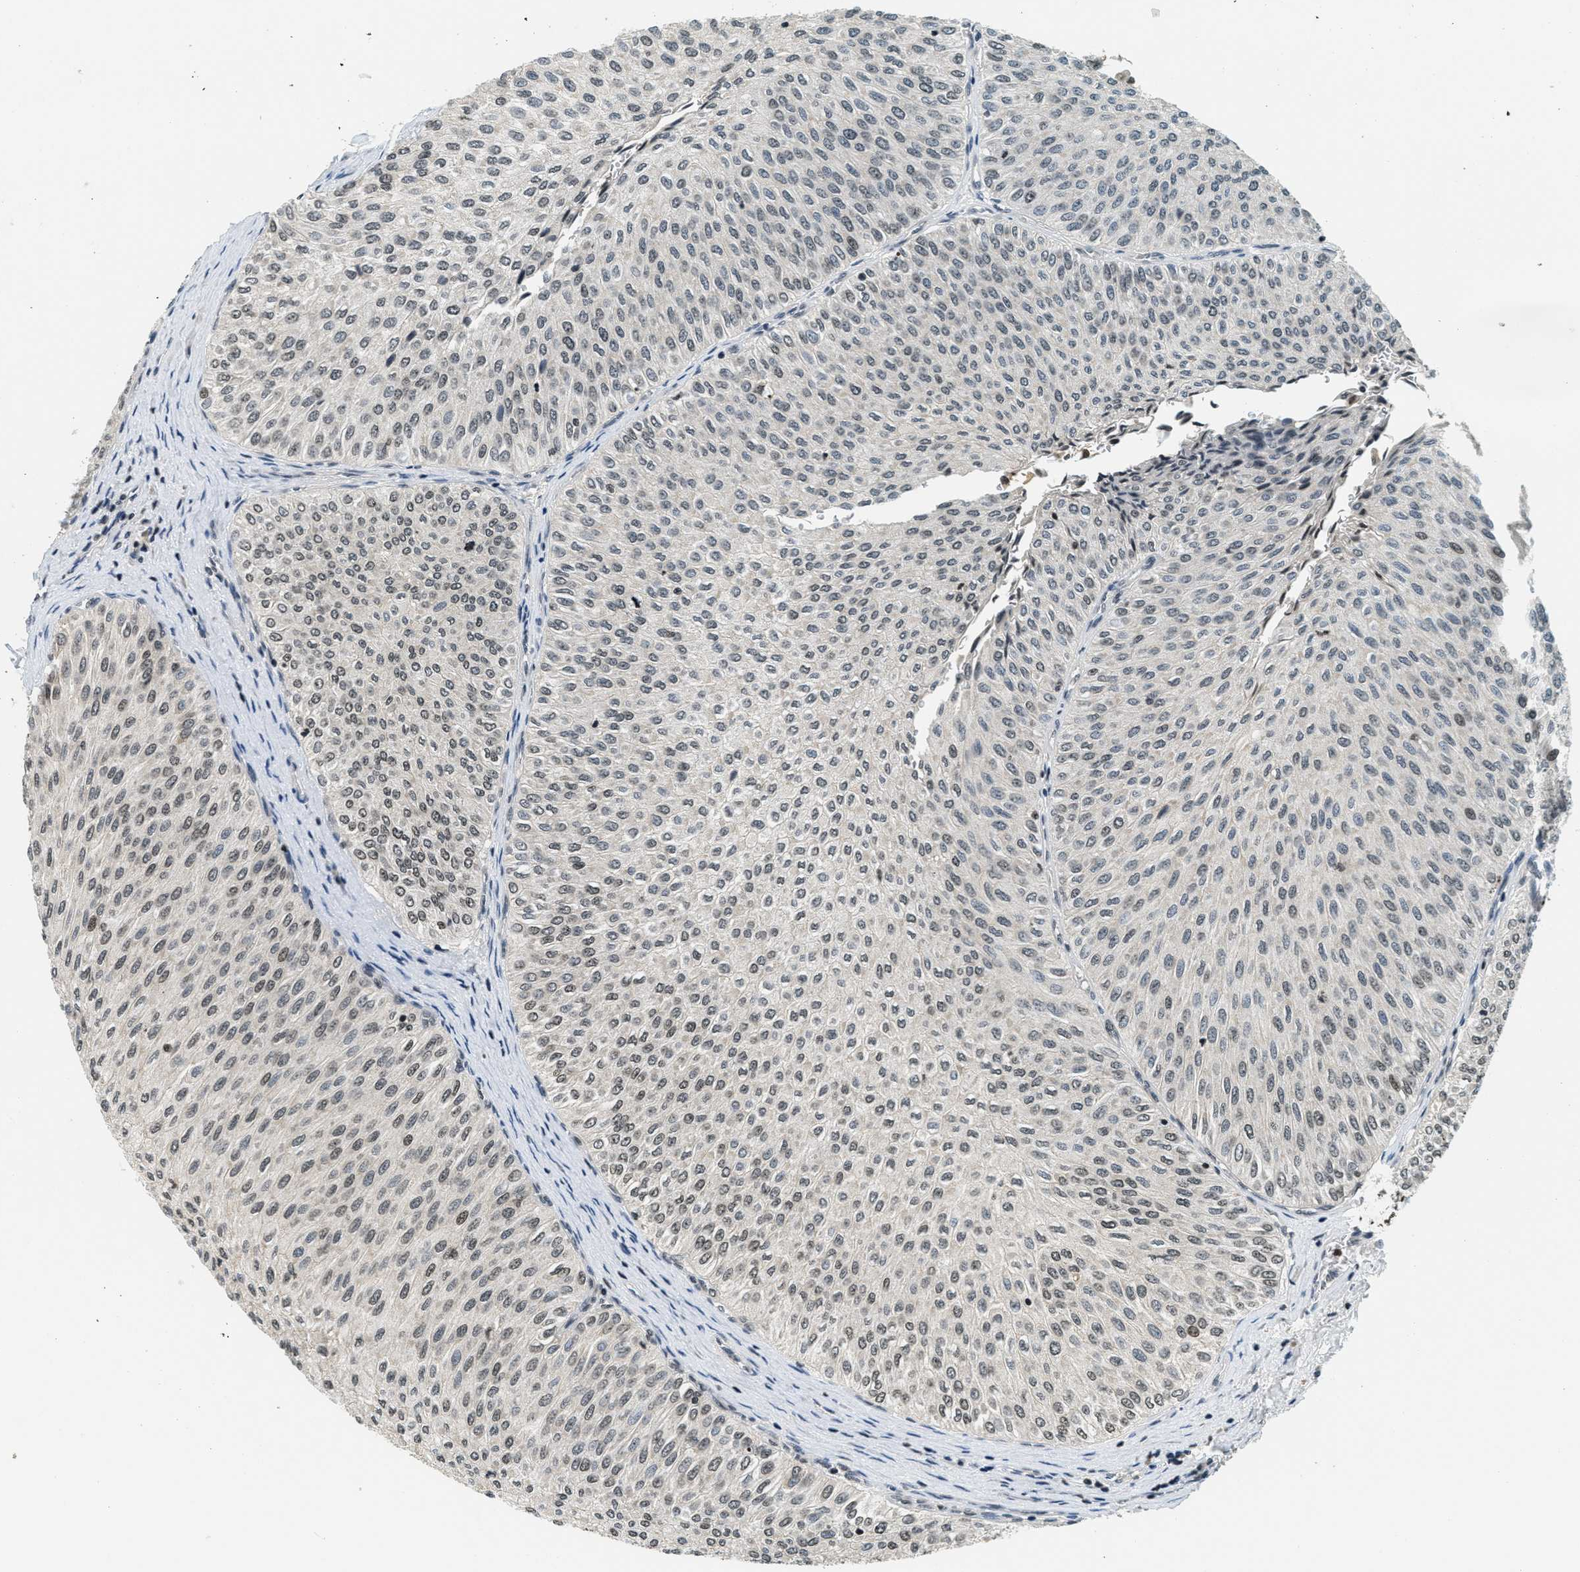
{"staining": {"intensity": "weak", "quantity": "25%-75%", "location": "nuclear"}, "tissue": "urothelial cancer", "cell_type": "Tumor cells", "image_type": "cancer", "snomed": [{"axis": "morphology", "description": "Urothelial carcinoma, Low grade"}, {"axis": "topography", "description": "Urinary bladder"}], "caption": "Weak nuclear protein staining is present in approximately 25%-75% of tumor cells in urothelial cancer. Using DAB (3,3'-diaminobenzidine) (brown) and hematoxylin (blue) stains, captured at high magnification using brightfield microscopy.", "gene": "LDB2", "patient": {"sex": "male", "age": 78}}